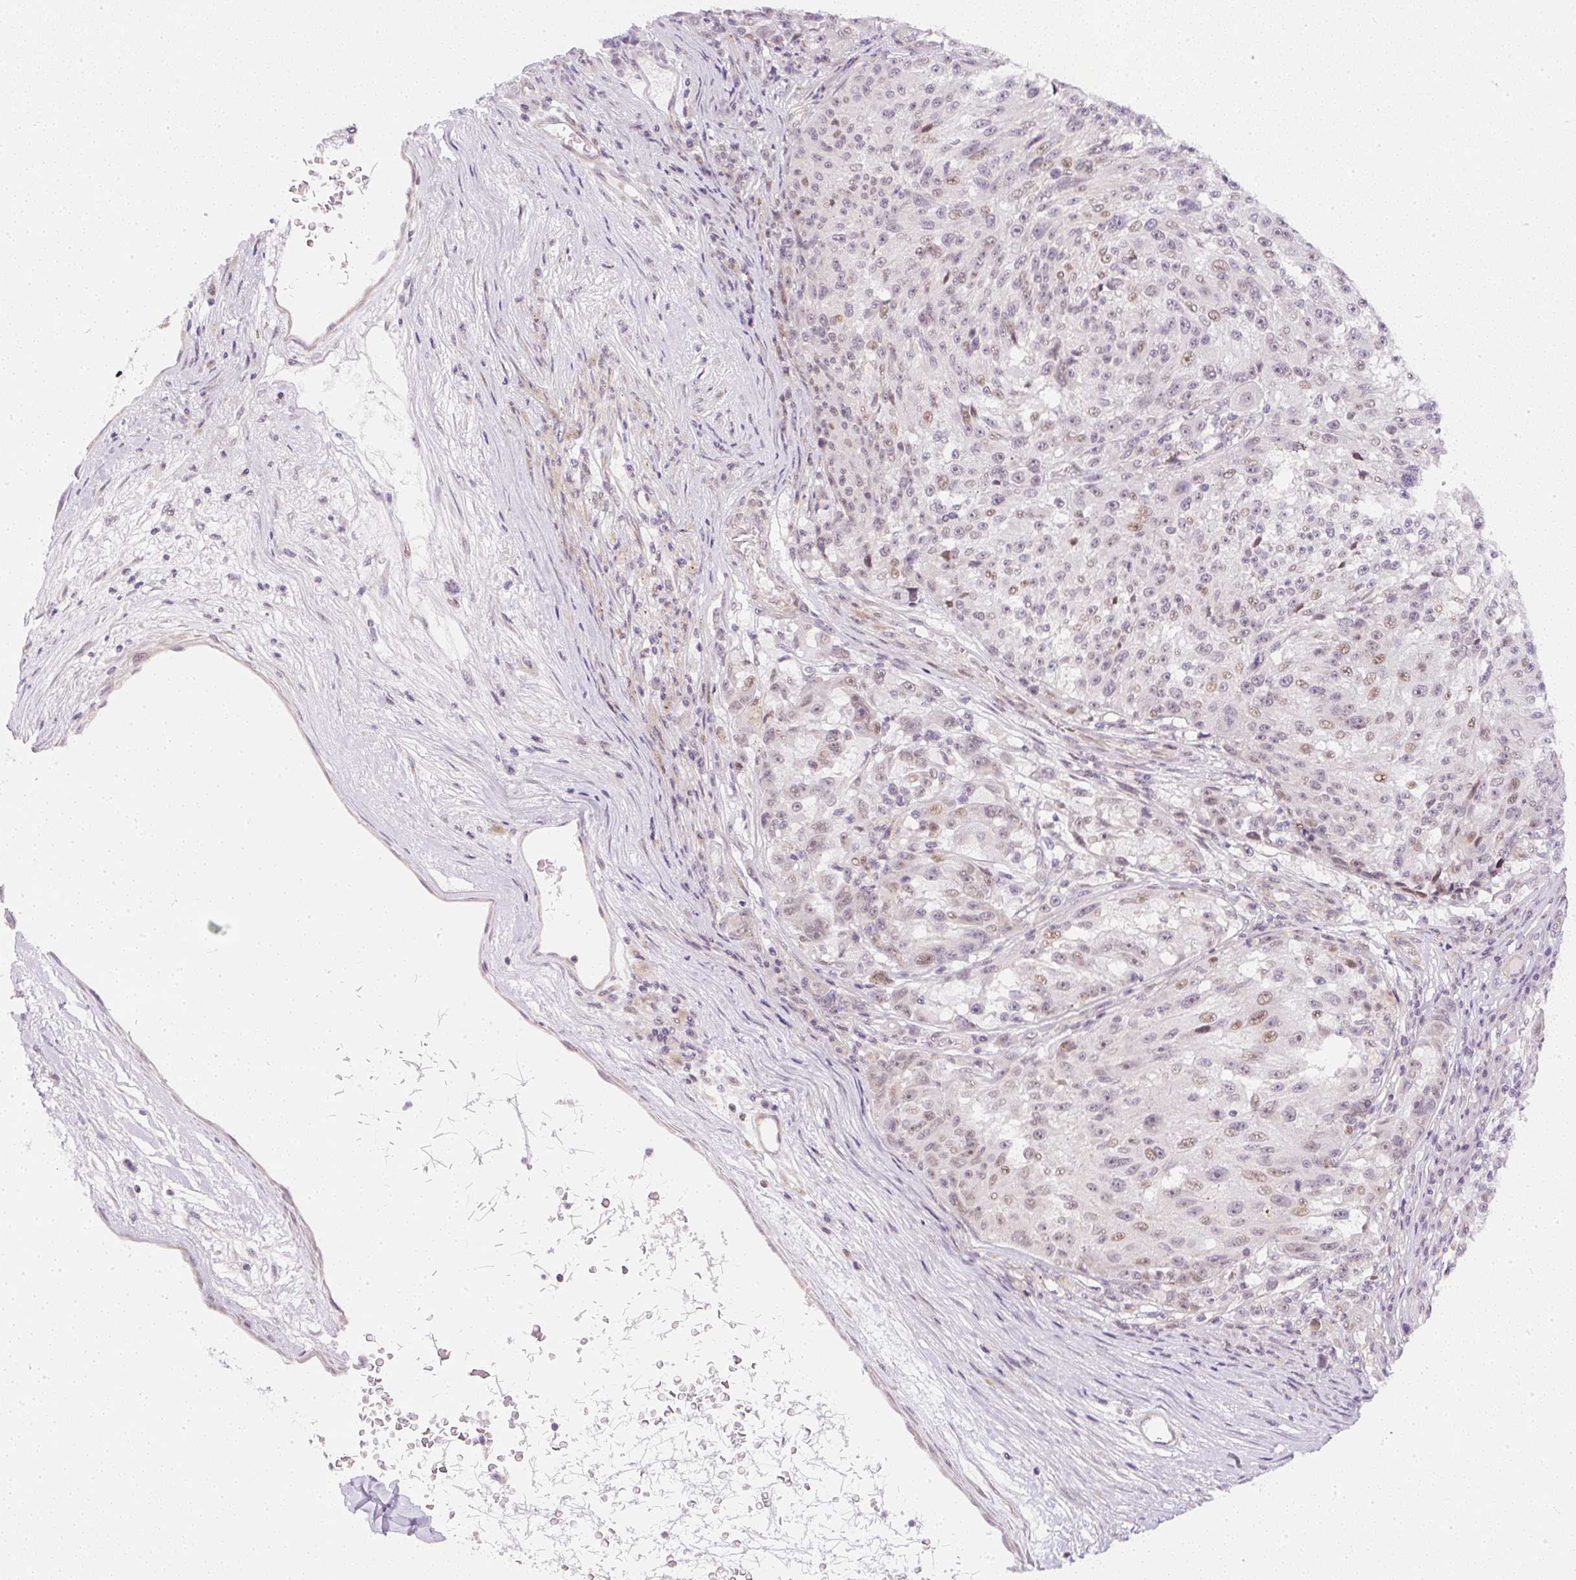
{"staining": {"intensity": "moderate", "quantity": "25%-75%", "location": "nuclear"}, "tissue": "melanoma", "cell_type": "Tumor cells", "image_type": "cancer", "snomed": [{"axis": "morphology", "description": "Malignant melanoma, NOS"}, {"axis": "topography", "description": "Skin"}], "caption": "Protein staining of melanoma tissue displays moderate nuclear positivity in about 25%-75% of tumor cells.", "gene": "DPPA4", "patient": {"sex": "male", "age": 53}}